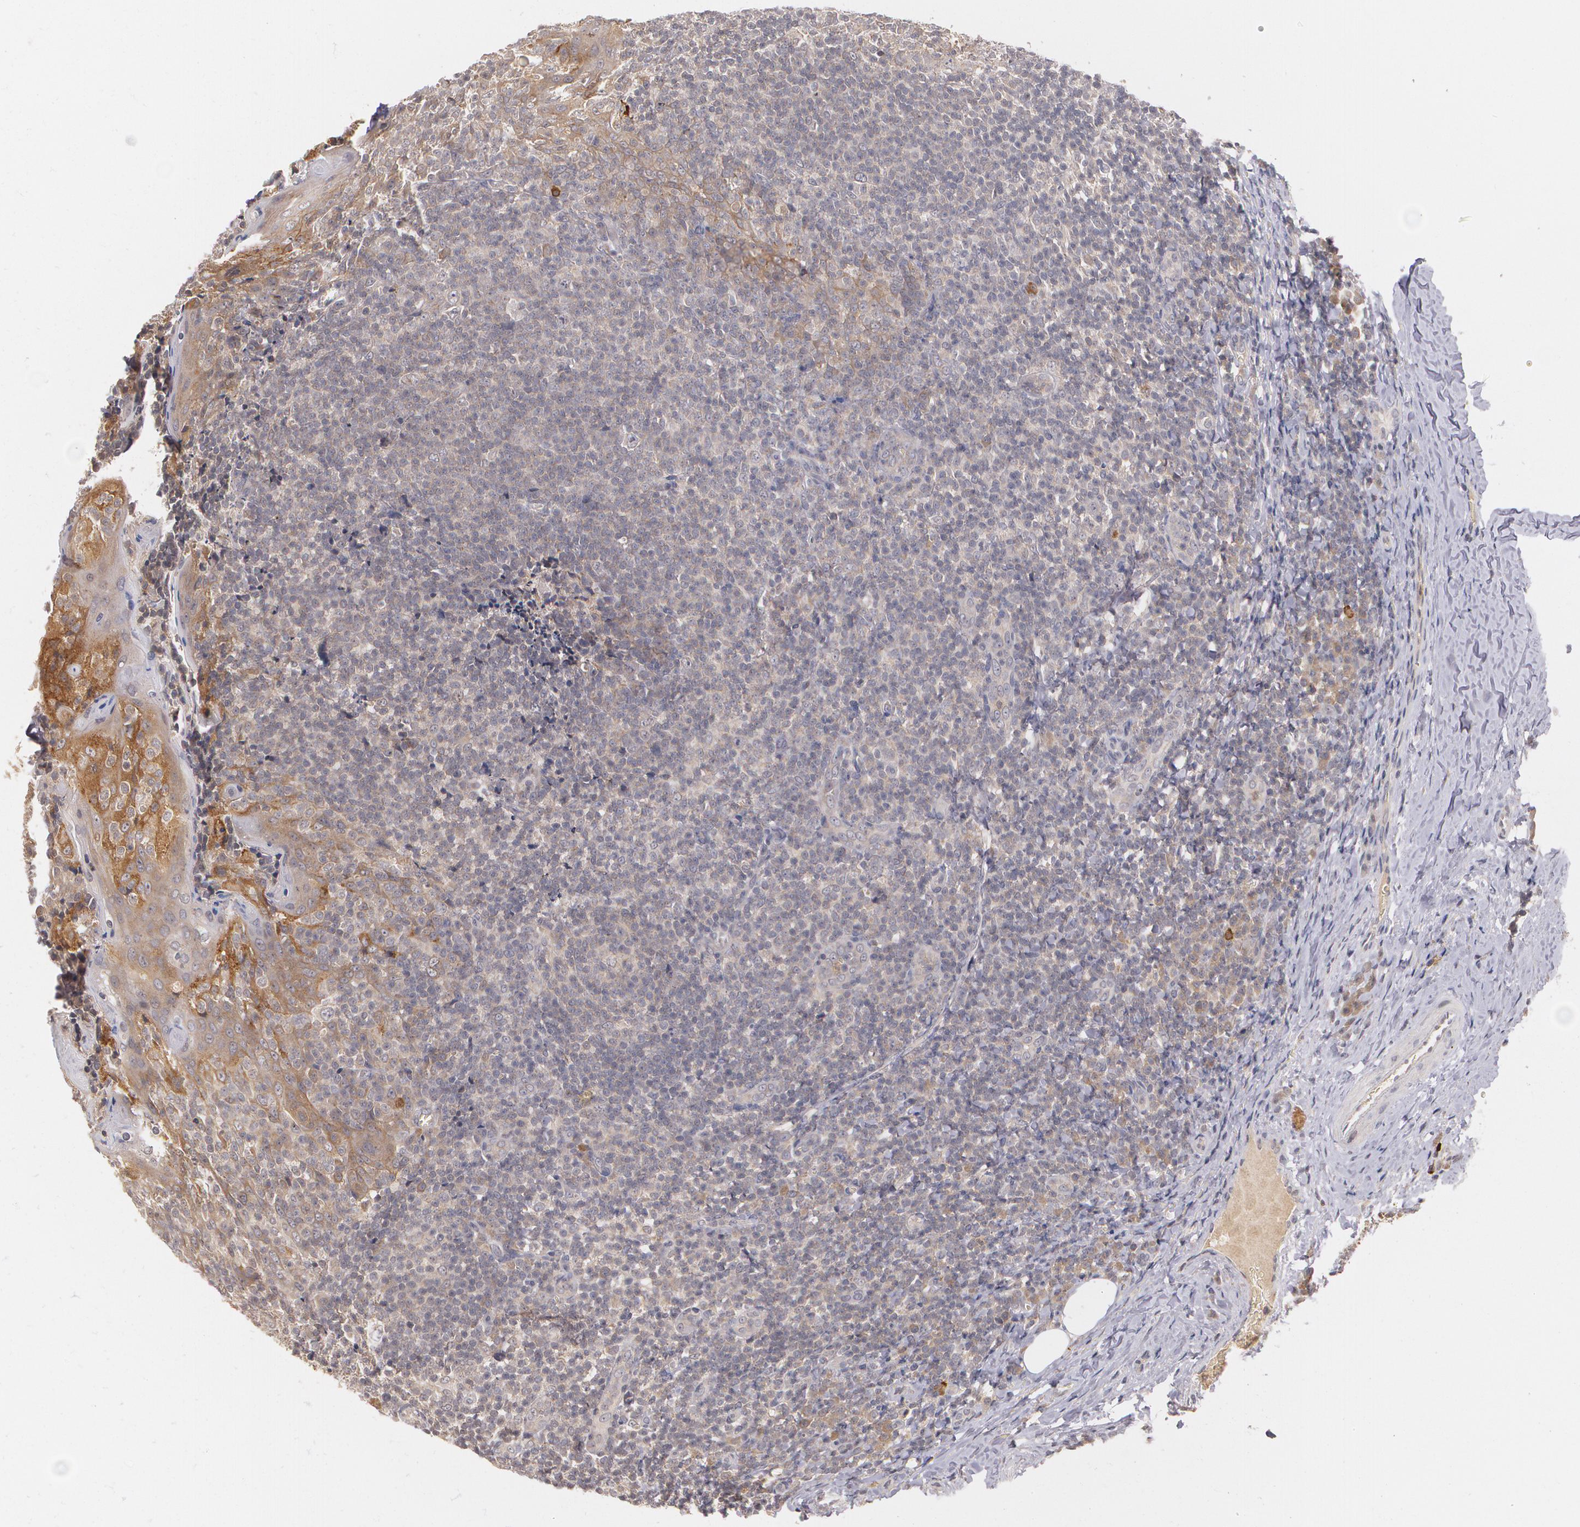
{"staining": {"intensity": "moderate", "quantity": "25%-75%", "location": "cytoplasmic/membranous"}, "tissue": "tonsil", "cell_type": "Germinal center cells", "image_type": "normal", "snomed": [{"axis": "morphology", "description": "Normal tissue, NOS"}, {"axis": "topography", "description": "Tonsil"}], "caption": "High-magnification brightfield microscopy of benign tonsil stained with DAB (3,3'-diaminobenzidine) (brown) and counterstained with hematoxylin (blue). germinal center cells exhibit moderate cytoplasmic/membranous staining is present in about25%-75% of cells.", "gene": "IFNGR2", "patient": {"sex": "male", "age": 31}}